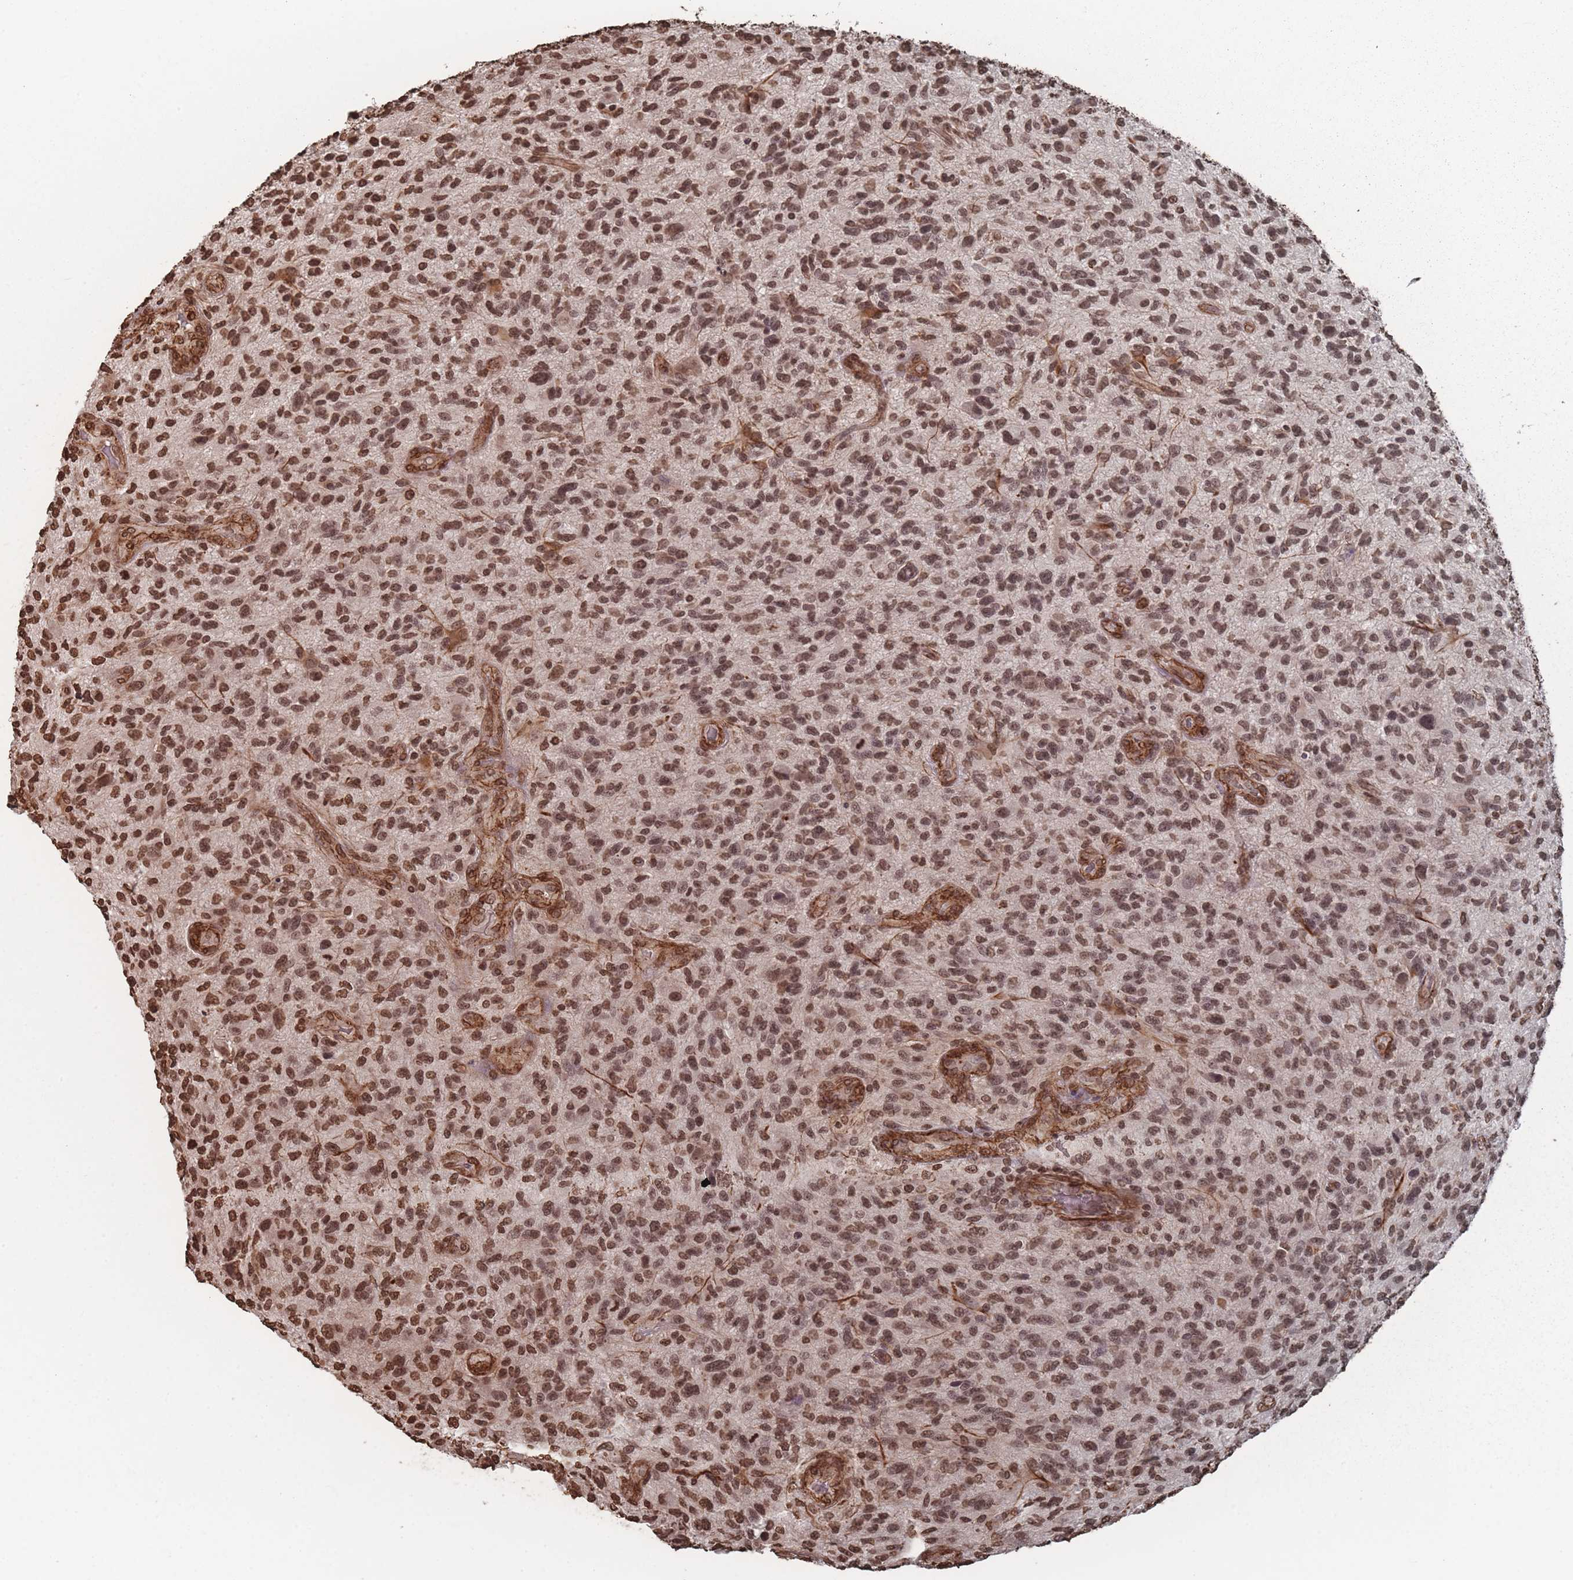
{"staining": {"intensity": "moderate", "quantity": ">75%", "location": "nuclear"}, "tissue": "glioma", "cell_type": "Tumor cells", "image_type": "cancer", "snomed": [{"axis": "morphology", "description": "Glioma, malignant, High grade"}, {"axis": "topography", "description": "Brain"}], "caption": "Glioma stained for a protein exhibits moderate nuclear positivity in tumor cells. (brown staining indicates protein expression, while blue staining denotes nuclei).", "gene": "PLEKHG5", "patient": {"sex": "male", "age": 47}}